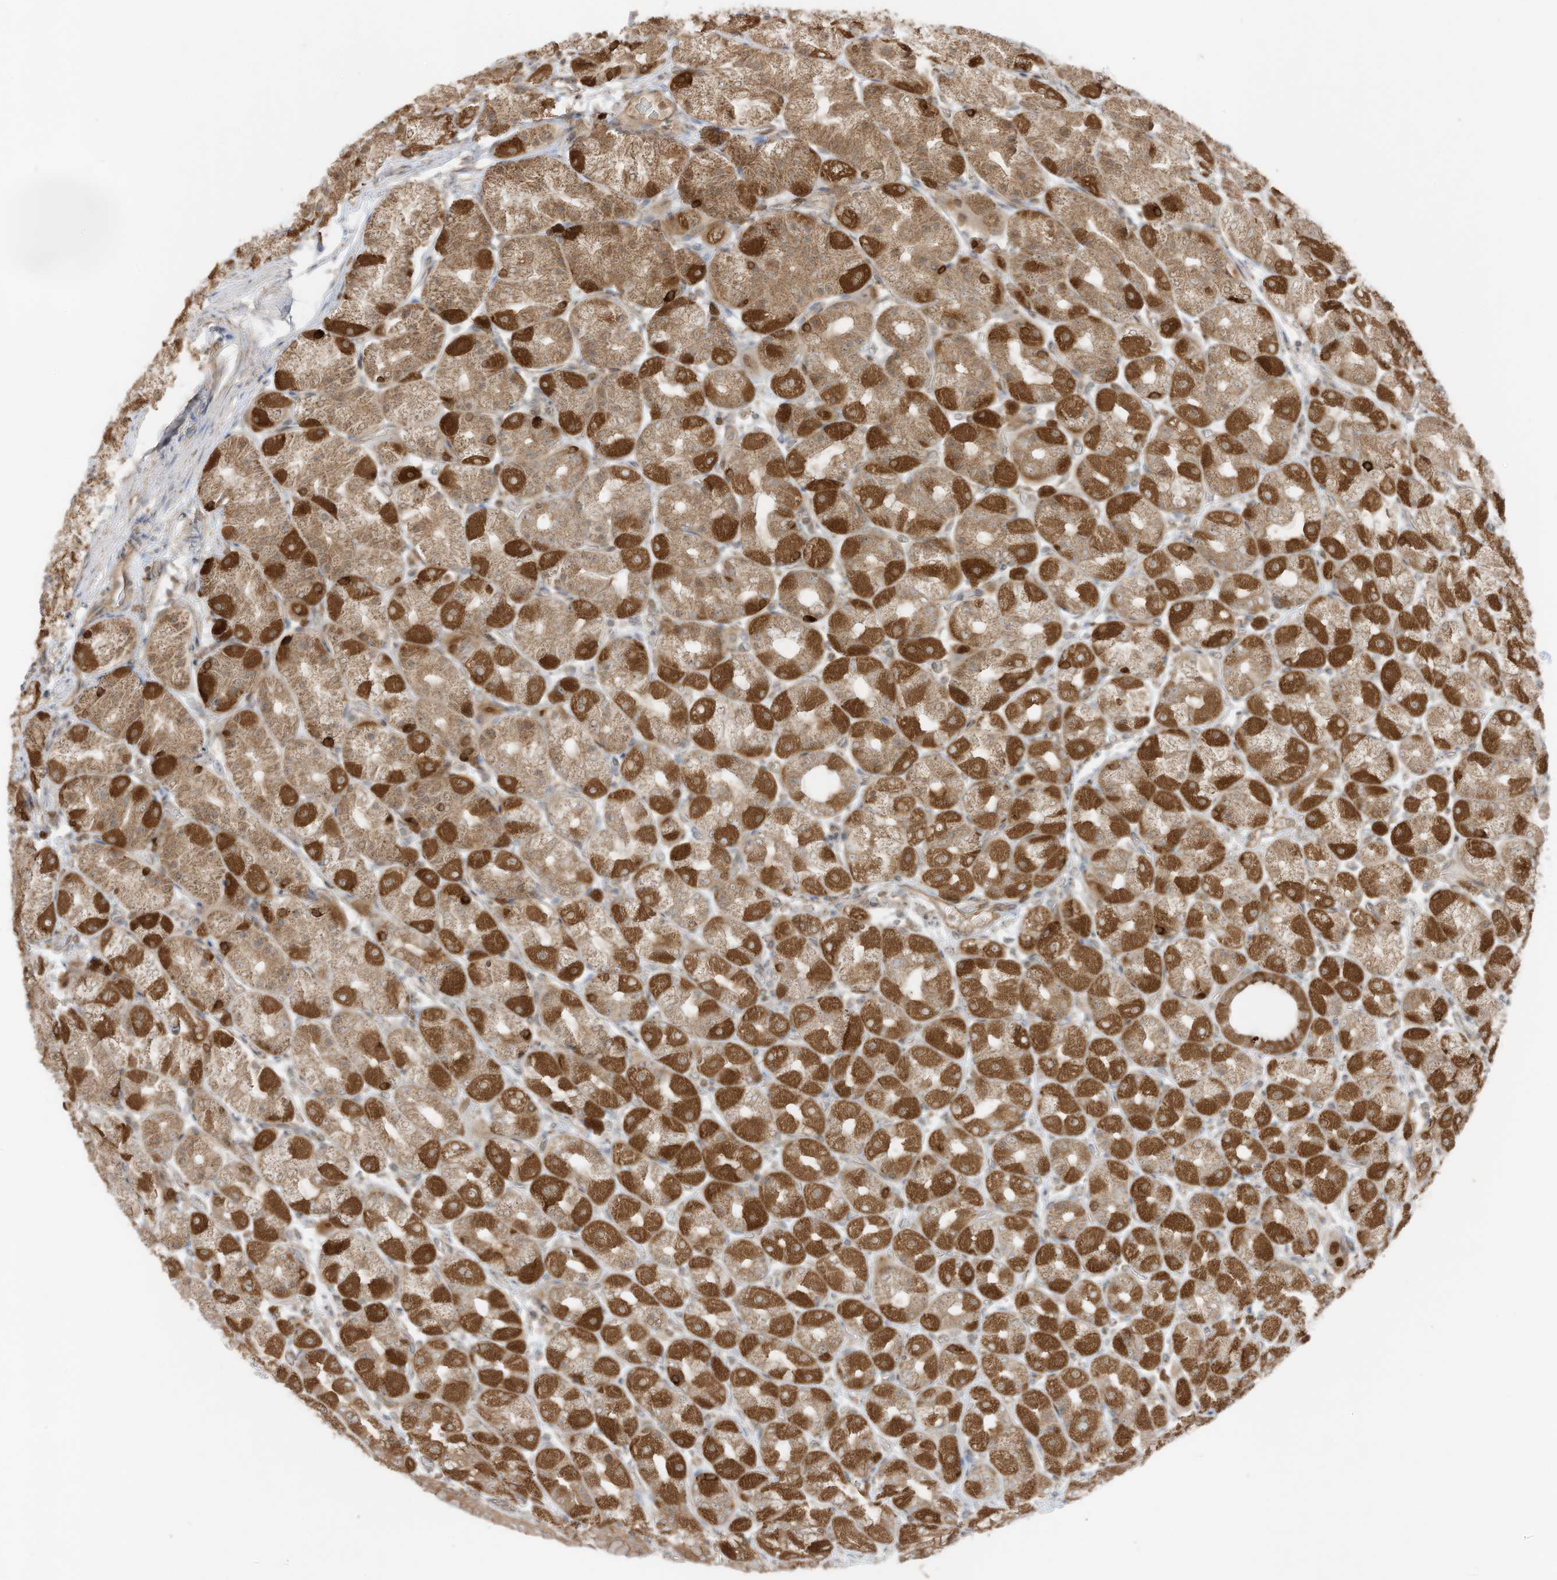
{"staining": {"intensity": "strong", "quantity": ">75%", "location": "cytoplasmic/membranous"}, "tissue": "stomach", "cell_type": "Glandular cells", "image_type": "normal", "snomed": [{"axis": "morphology", "description": "Normal tissue, NOS"}, {"axis": "topography", "description": "Stomach, upper"}], "caption": "This image displays IHC staining of unremarkable human stomach, with high strong cytoplasmic/membranous staining in approximately >75% of glandular cells.", "gene": "SLC25A12", "patient": {"sex": "male", "age": 68}}